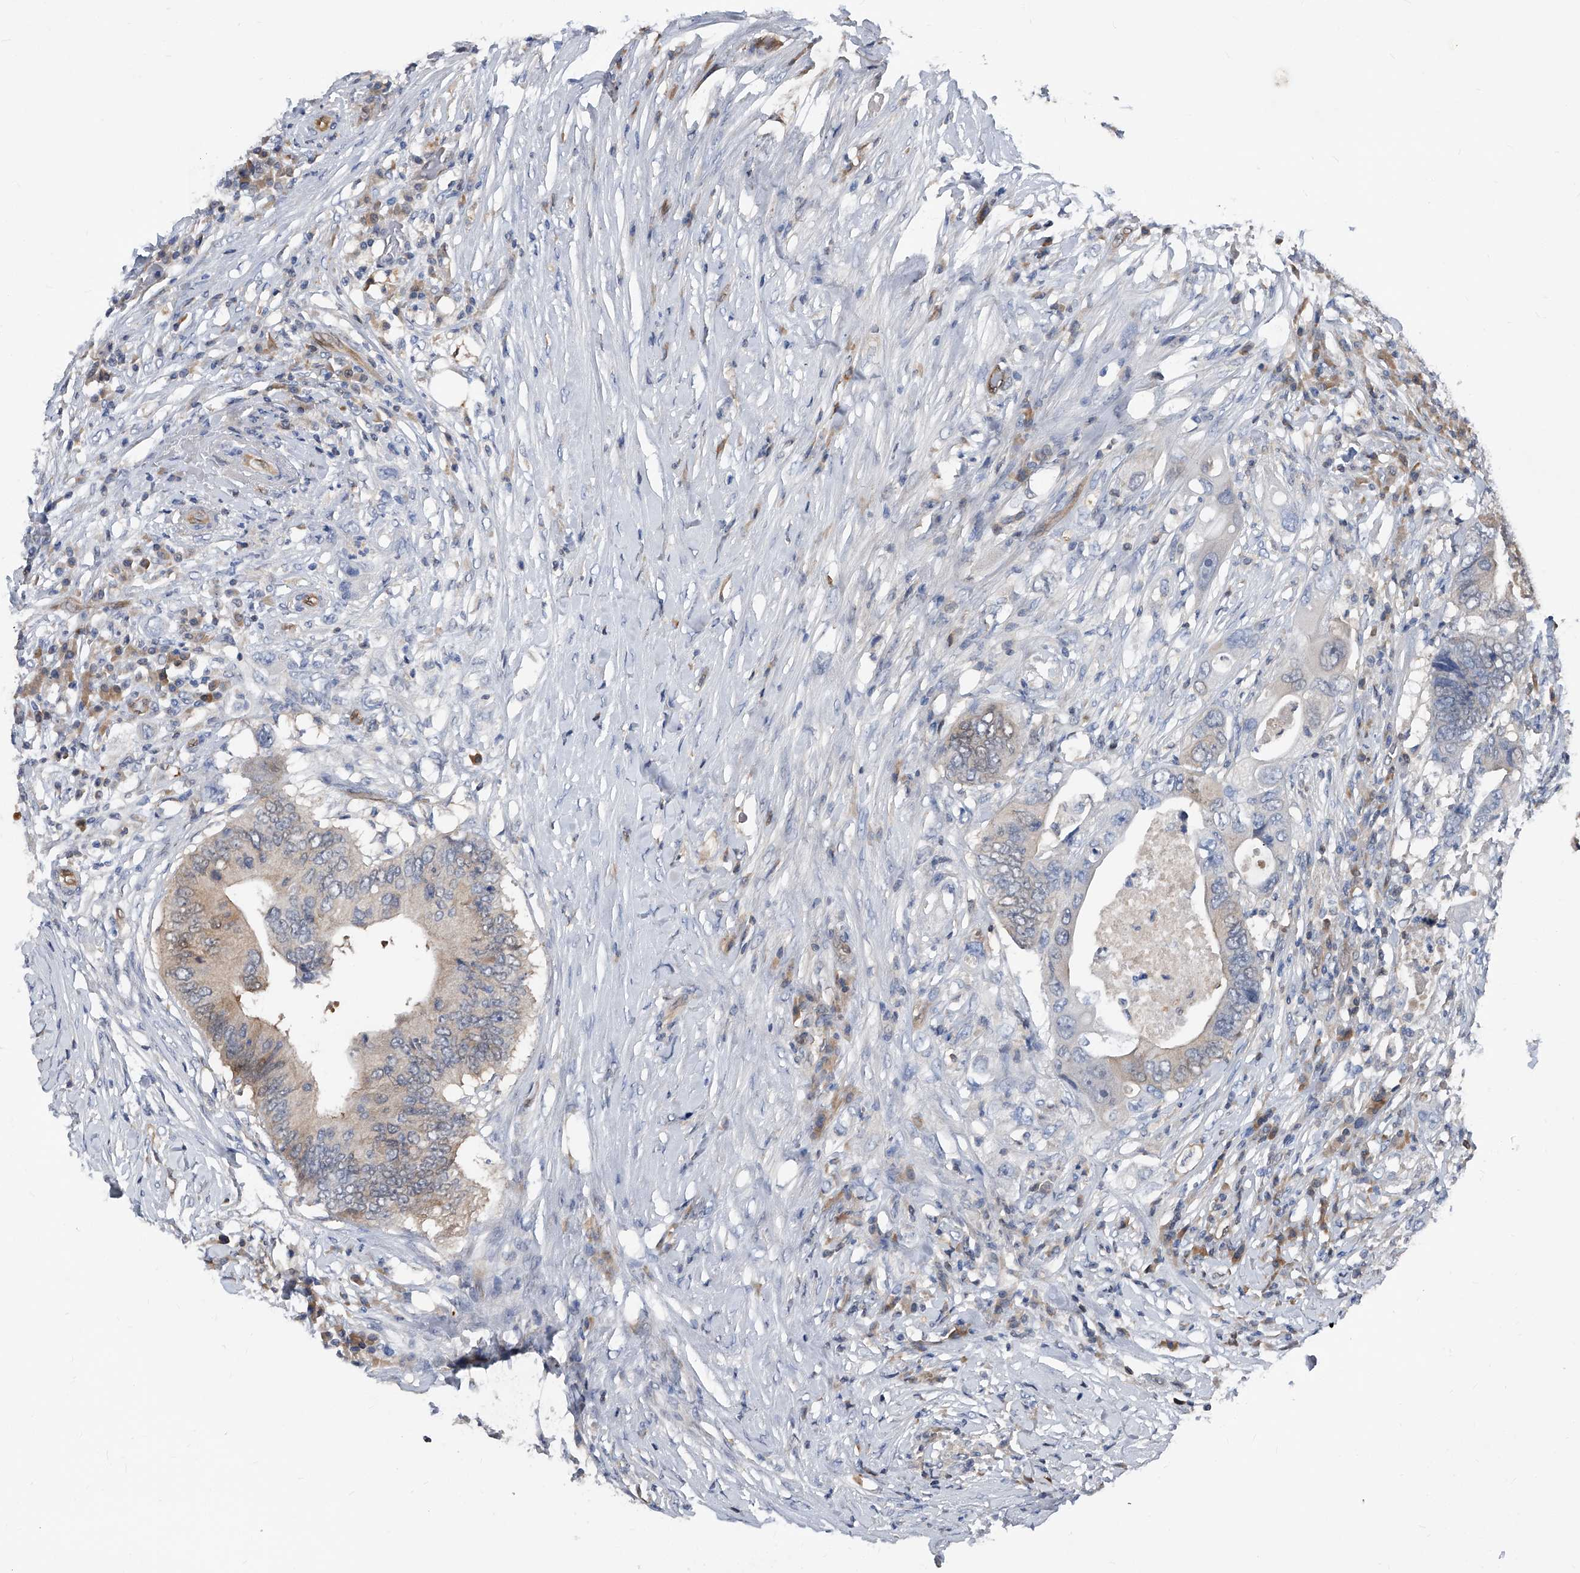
{"staining": {"intensity": "moderate", "quantity": ">75%", "location": "cytoplasmic/membranous"}, "tissue": "colorectal cancer", "cell_type": "Tumor cells", "image_type": "cancer", "snomed": [{"axis": "morphology", "description": "Adenocarcinoma, NOS"}, {"axis": "topography", "description": "Colon"}], "caption": "Colorectal cancer (adenocarcinoma) stained with DAB (3,3'-diaminobenzidine) immunohistochemistry (IHC) displays medium levels of moderate cytoplasmic/membranous positivity in approximately >75% of tumor cells.", "gene": "MAP2K6", "patient": {"sex": "male", "age": 71}}